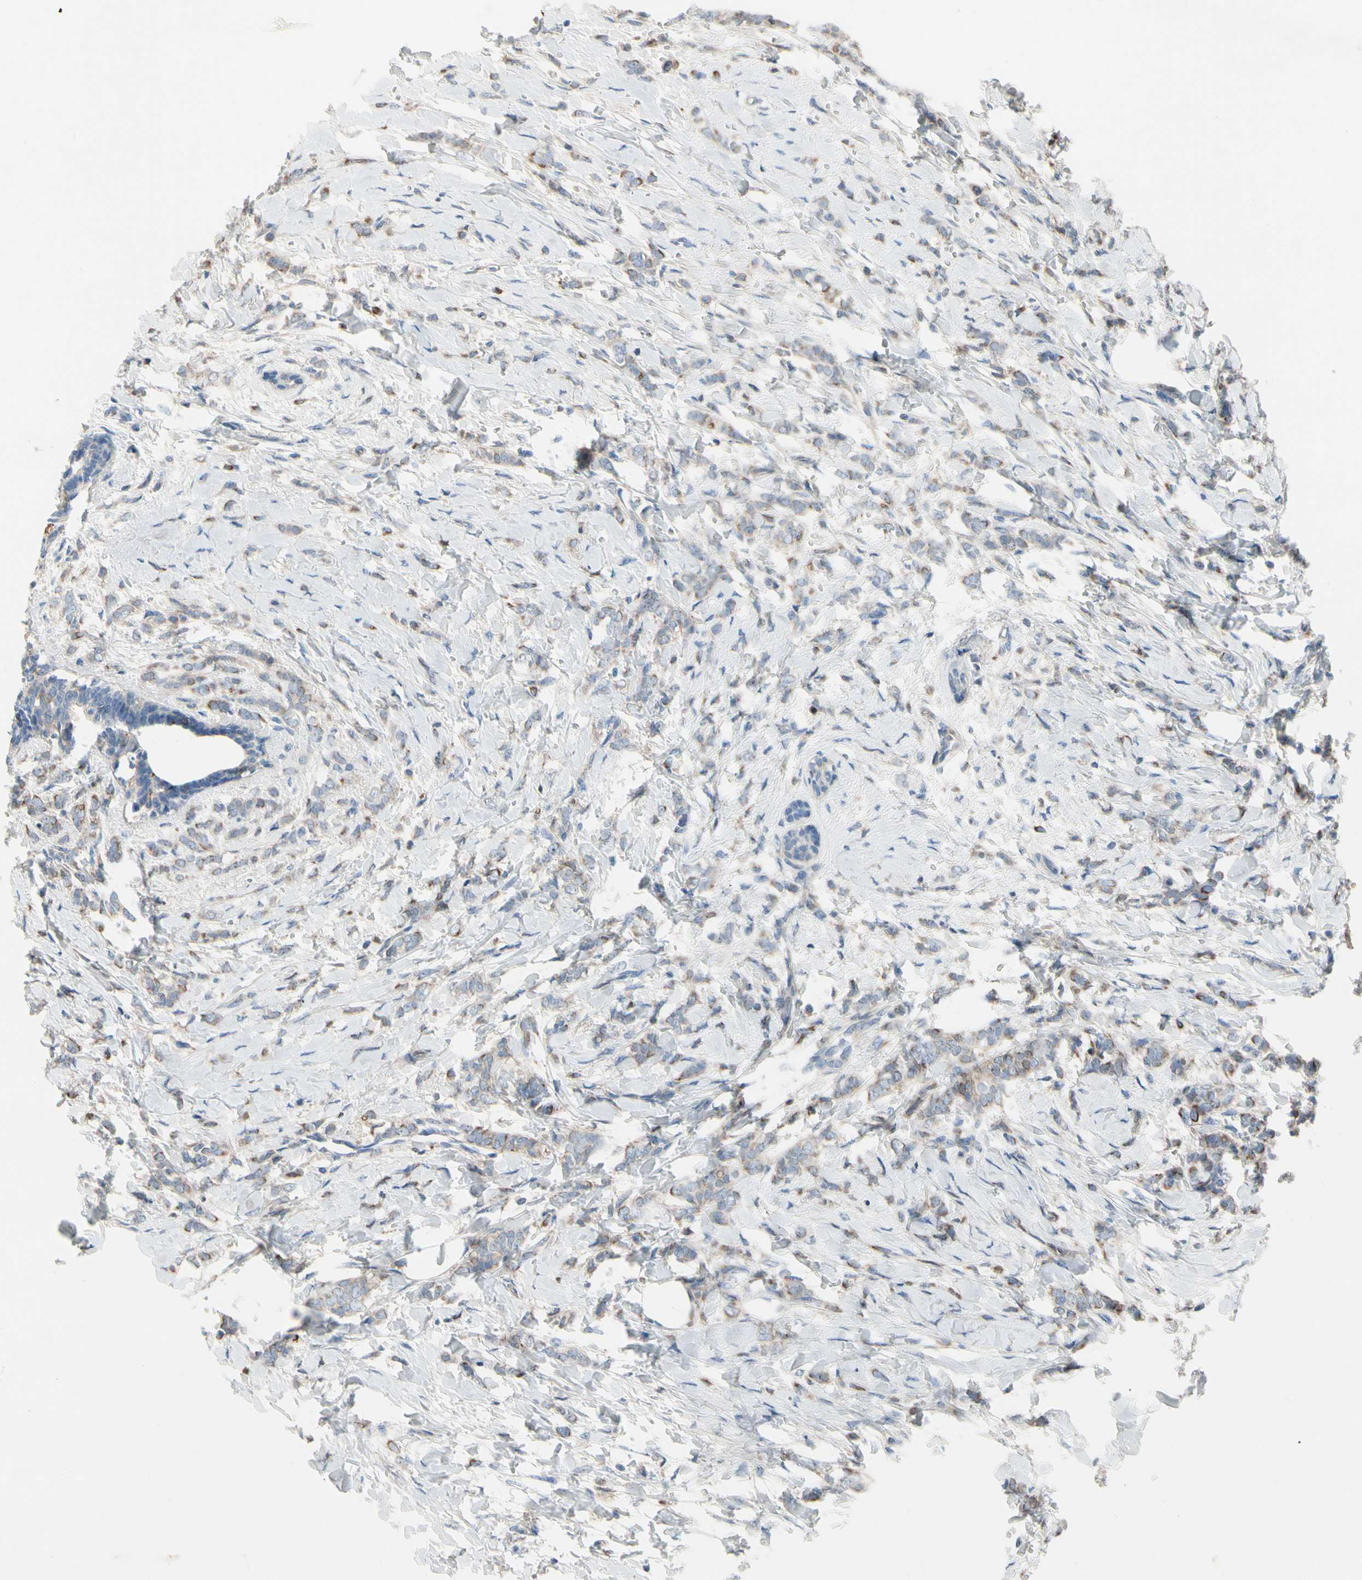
{"staining": {"intensity": "weak", "quantity": ">75%", "location": "cytoplasmic/membranous"}, "tissue": "breast cancer", "cell_type": "Tumor cells", "image_type": "cancer", "snomed": [{"axis": "morphology", "description": "Lobular carcinoma, in situ"}, {"axis": "morphology", "description": "Lobular carcinoma"}, {"axis": "topography", "description": "Breast"}], "caption": "This micrograph demonstrates breast lobular carcinoma stained with immunohistochemistry (IHC) to label a protein in brown. The cytoplasmic/membranous of tumor cells show weak positivity for the protein. Nuclei are counter-stained blue.", "gene": "HJURP", "patient": {"sex": "female", "age": 41}}